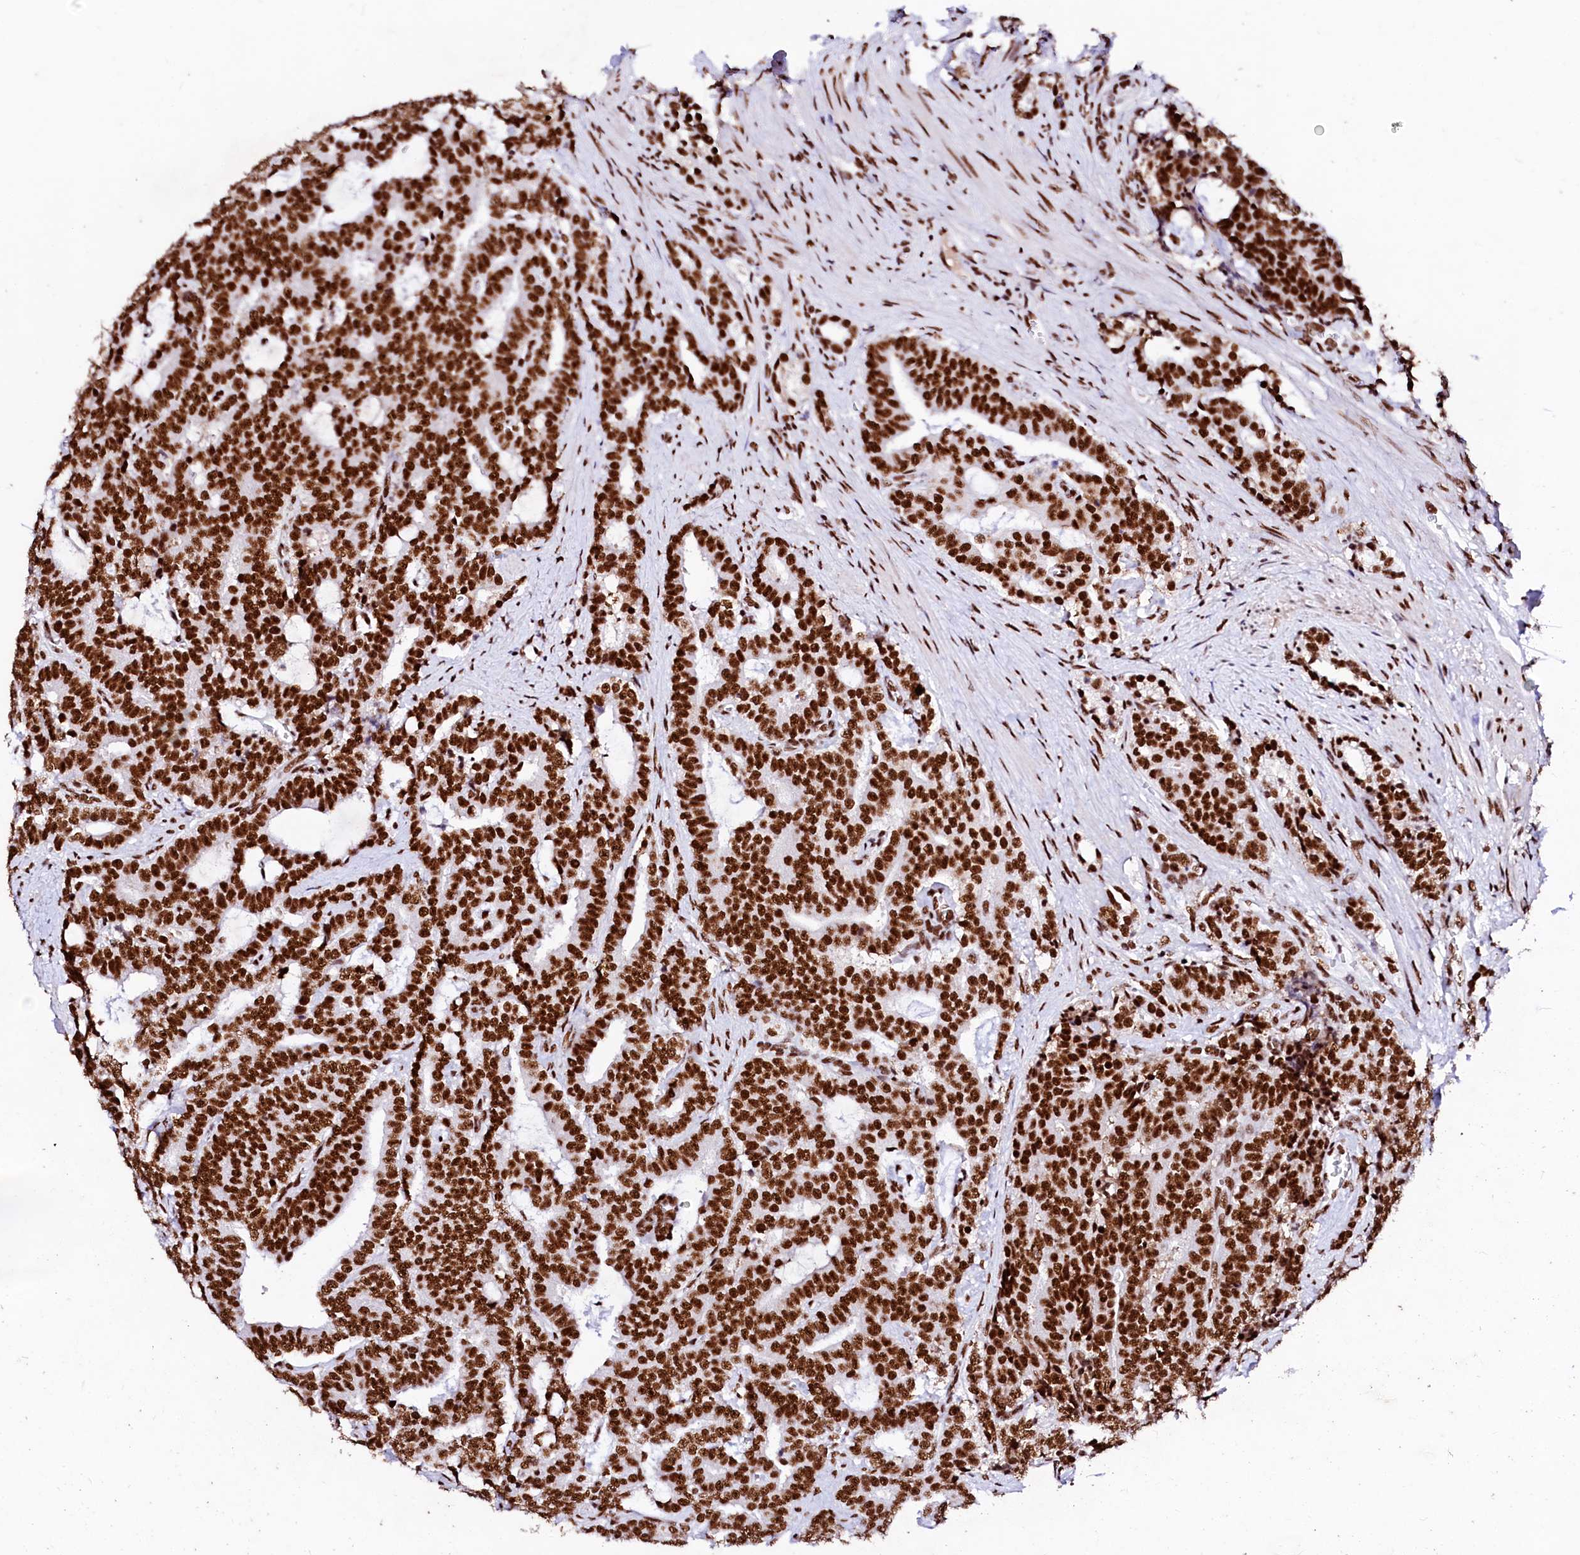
{"staining": {"intensity": "strong", "quantity": ">75%", "location": "nuclear"}, "tissue": "prostate cancer", "cell_type": "Tumor cells", "image_type": "cancer", "snomed": [{"axis": "morphology", "description": "Adenocarcinoma, High grade"}, {"axis": "topography", "description": "Prostate and seminal vesicle, NOS"}], "caption": "Brown immunohistochemical staining in prostate high-grade adenocarcinoma shows strong nuclear positivity in approximately >75% of tumor cells.", "gene": "CPSF6", "patient": {"sex": "male", "age": 67}}